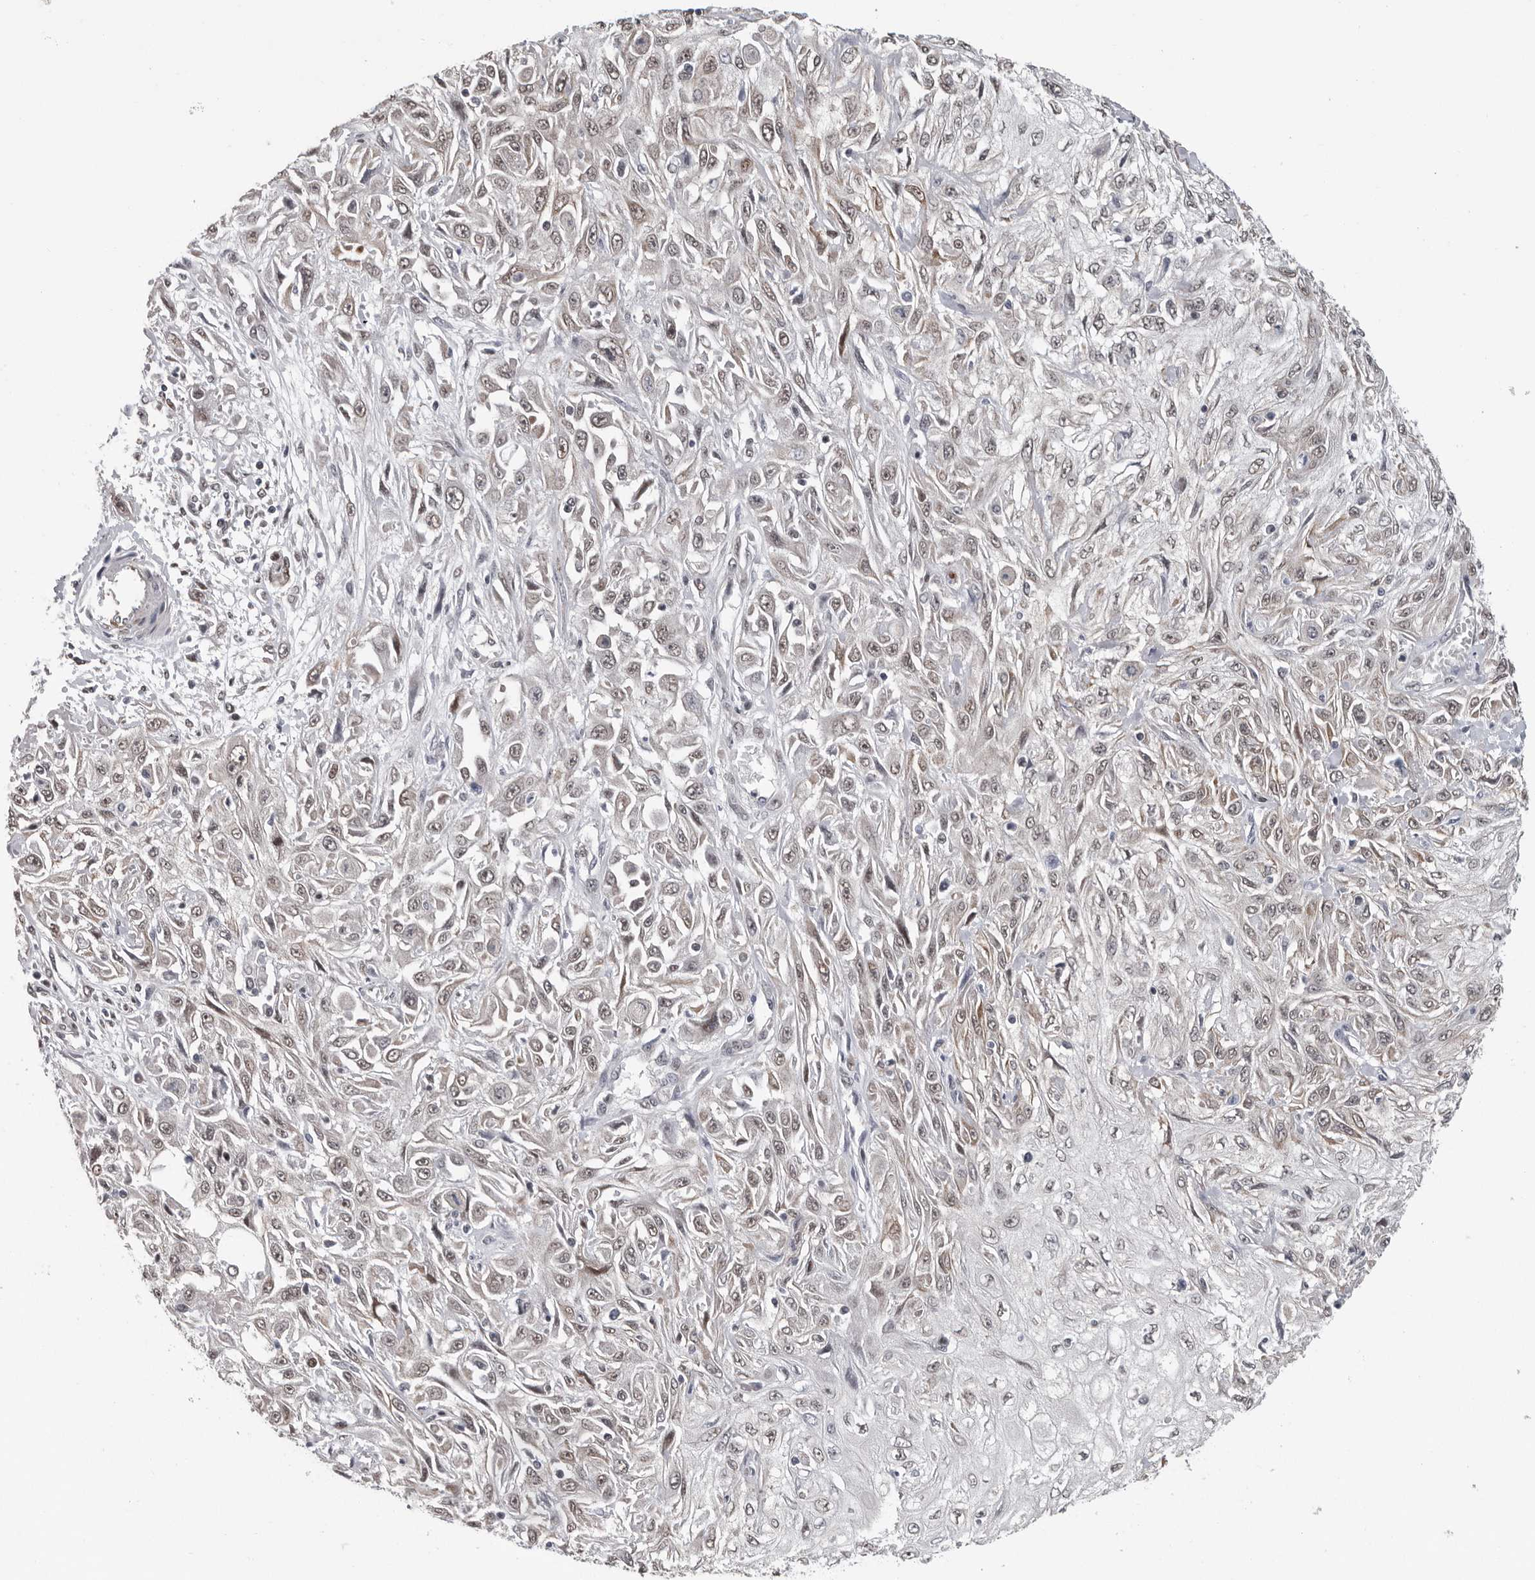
{"staining": {"intensity": "weak", "quantity": "<25%", "location": "nuclear"}, "tissue": "skin cancer", "cell_type": "Tumor cells", "image_type": "cancer", "snomed": [{"axis": "morphology", "description": "Squamous cell carcinoma, NOS"}, {"axis": "morphology", "description": "Squamous cell carcinoma, metastatic, NOS"}, {"axis": "topography", "description": "Skin"}, {"axis": "topography", "description": "Lymph node"}], "caption": "A high-resolution photomicrograph shows immunohistochemistry staining of skin cancer, which shows no significant expression in tumor cells. The staining is performed using DAB (3,3'-diaminobenzidine) brown chromogen with nuclei counter-stained in using hematoxylin.", "gene": "RALGPS2", "patient": {"sex": "male", "age": 75}}